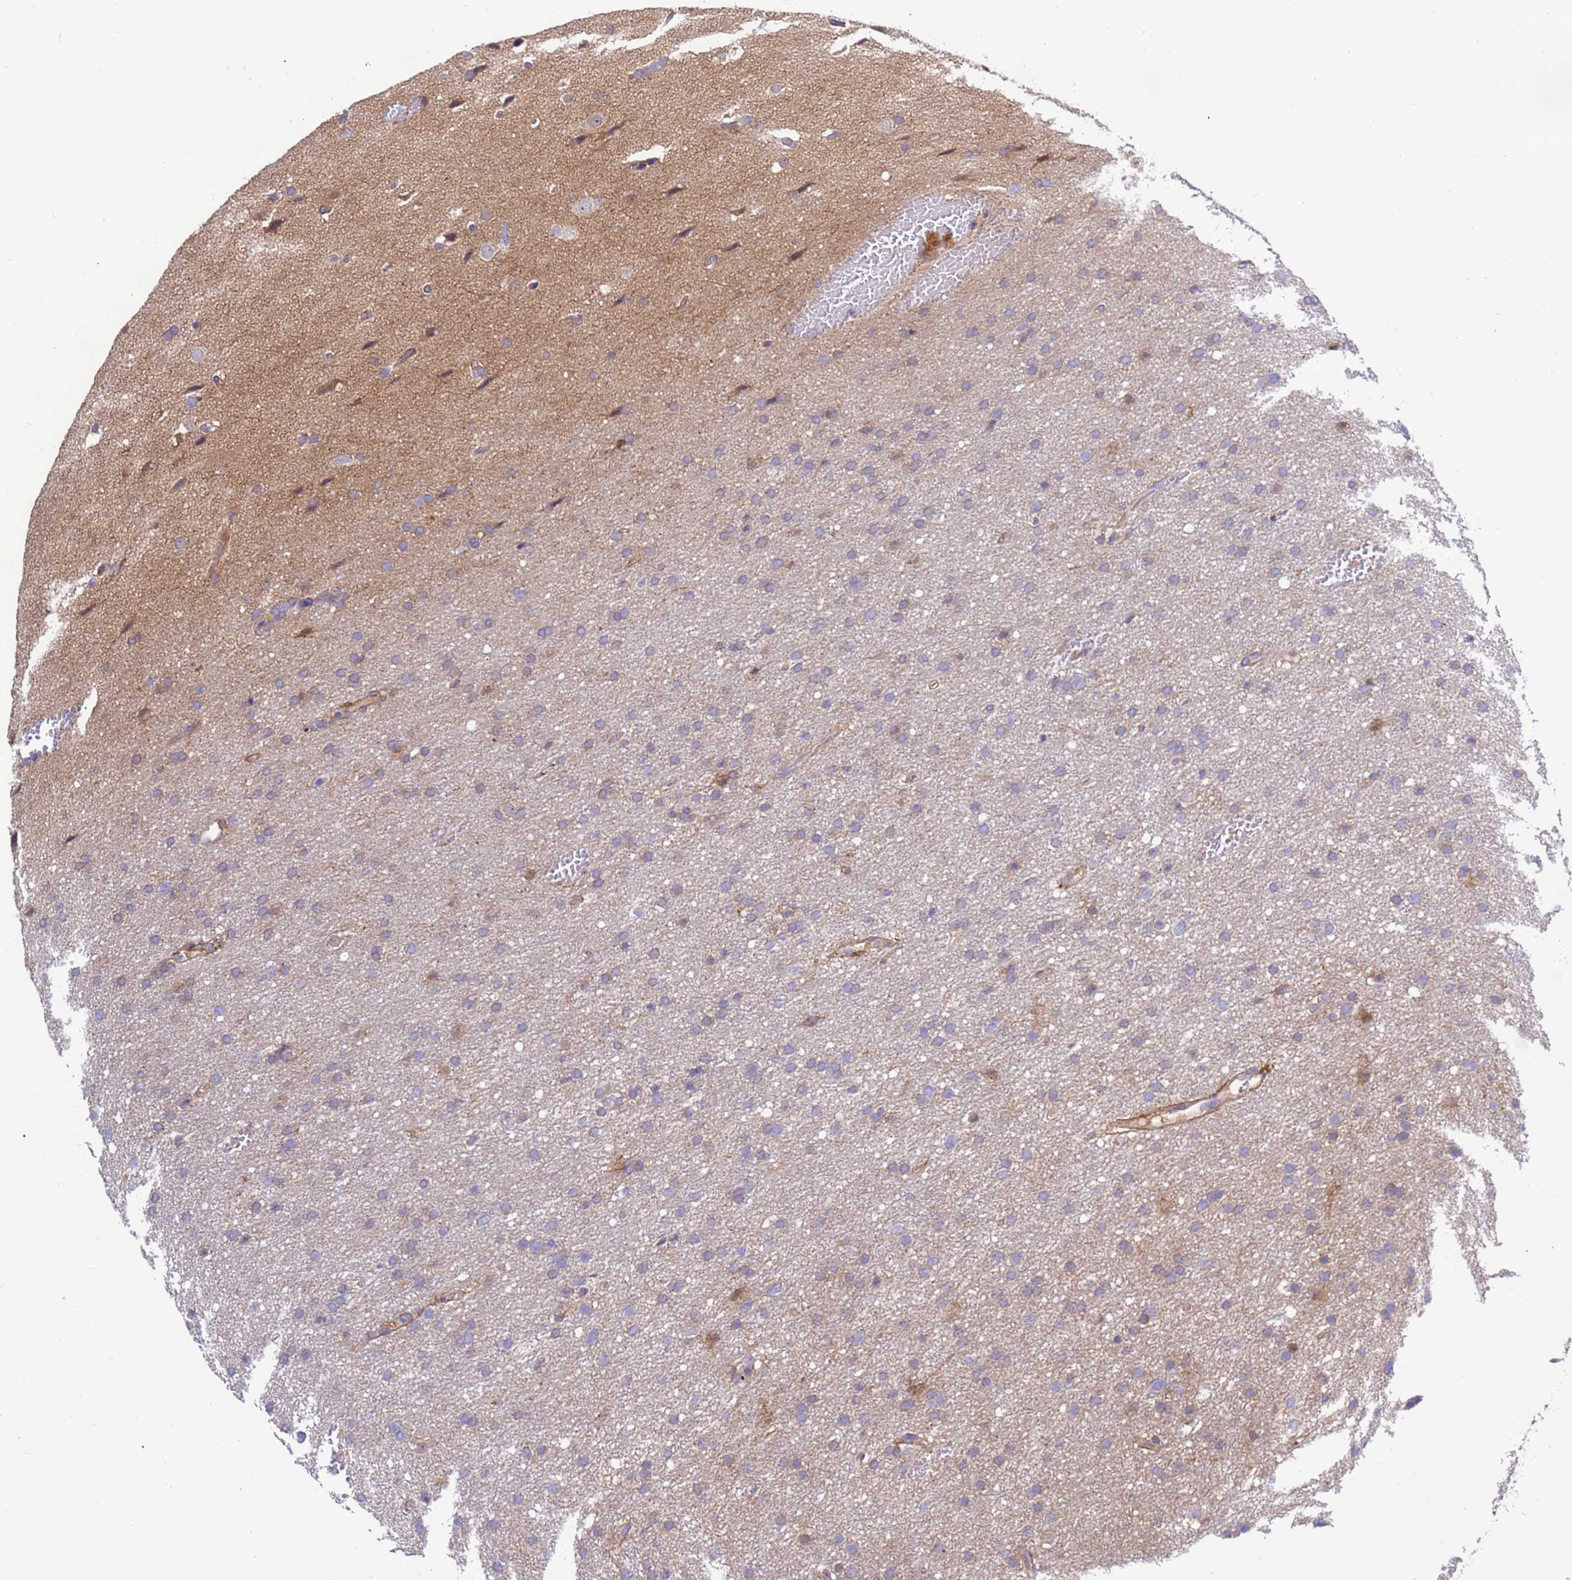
{"staining": {"intensity": "negative", "quantity": "none", "location": "none"}, "tissue": "glioma", "cell_type": "Tumor cells", "image_type": "cancer", "snomed": [{"axis": "morphology", "description": "Glioma, malignant, High grade"}, {"axis": "topography", "description": "Cerebral cortex"}], "caption": "Micrograph shows no protein positivity in tumor cells of glioma tissue. The staining is performed using DAB brown chromogen with nuclei counter-stained in using hematoxylin.", "gene": "FOXRED1", "patient": {"sex": "female", "age": 36}}